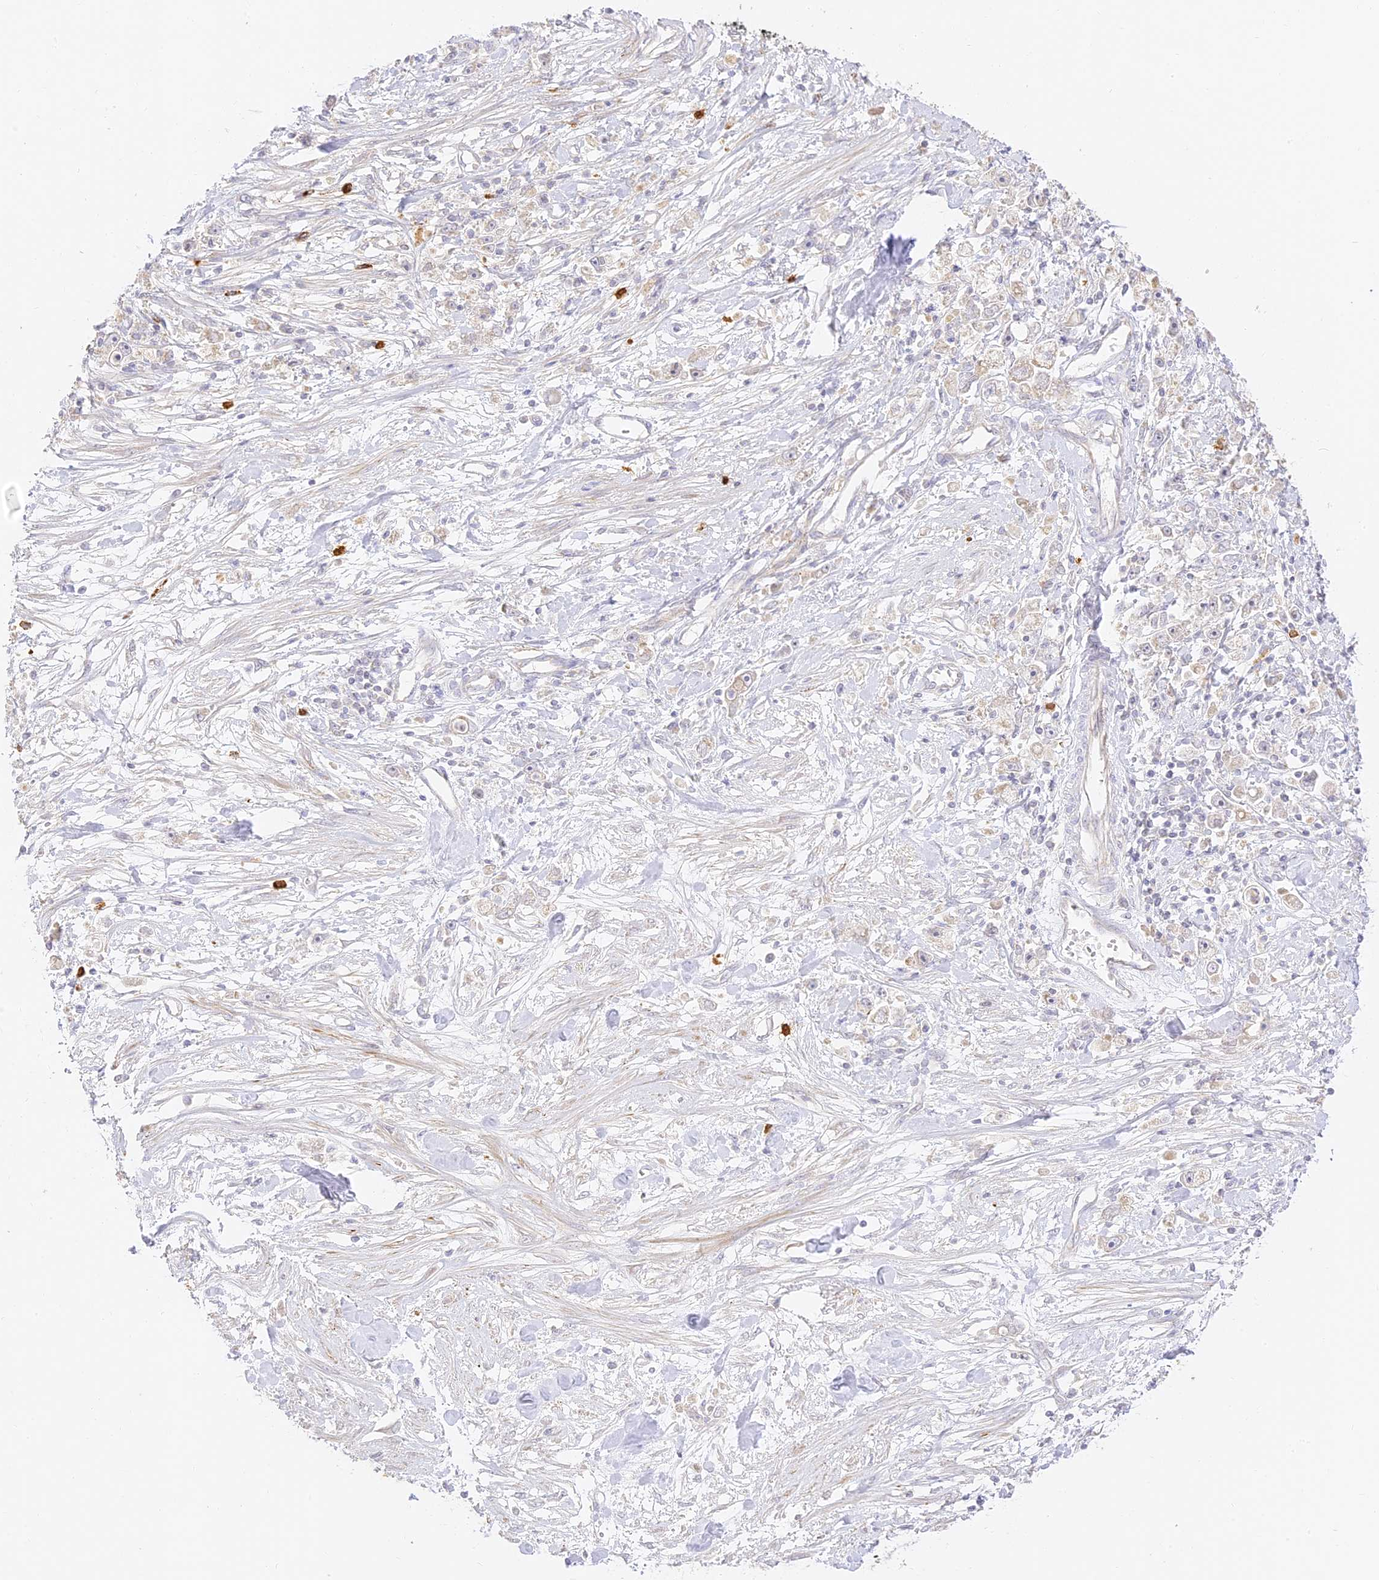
{"staining": {"intensity": "negative", "quantity": "none", "location": "none"}, "tissue": "stomach cancer", "cell_type": "Tumor cells", "image_type": "cancer", "snomed": [{"axis": "morphology", "description": "Adenocarcinoma, NOS"}, {"axis": "topography", "description": "Stomach"}], "caption": "A micrograph of human stomach cancer is negative for staining in tumor cells.", "gene": "LRRC15", "patient": {"sex": "female", "age": 59}}